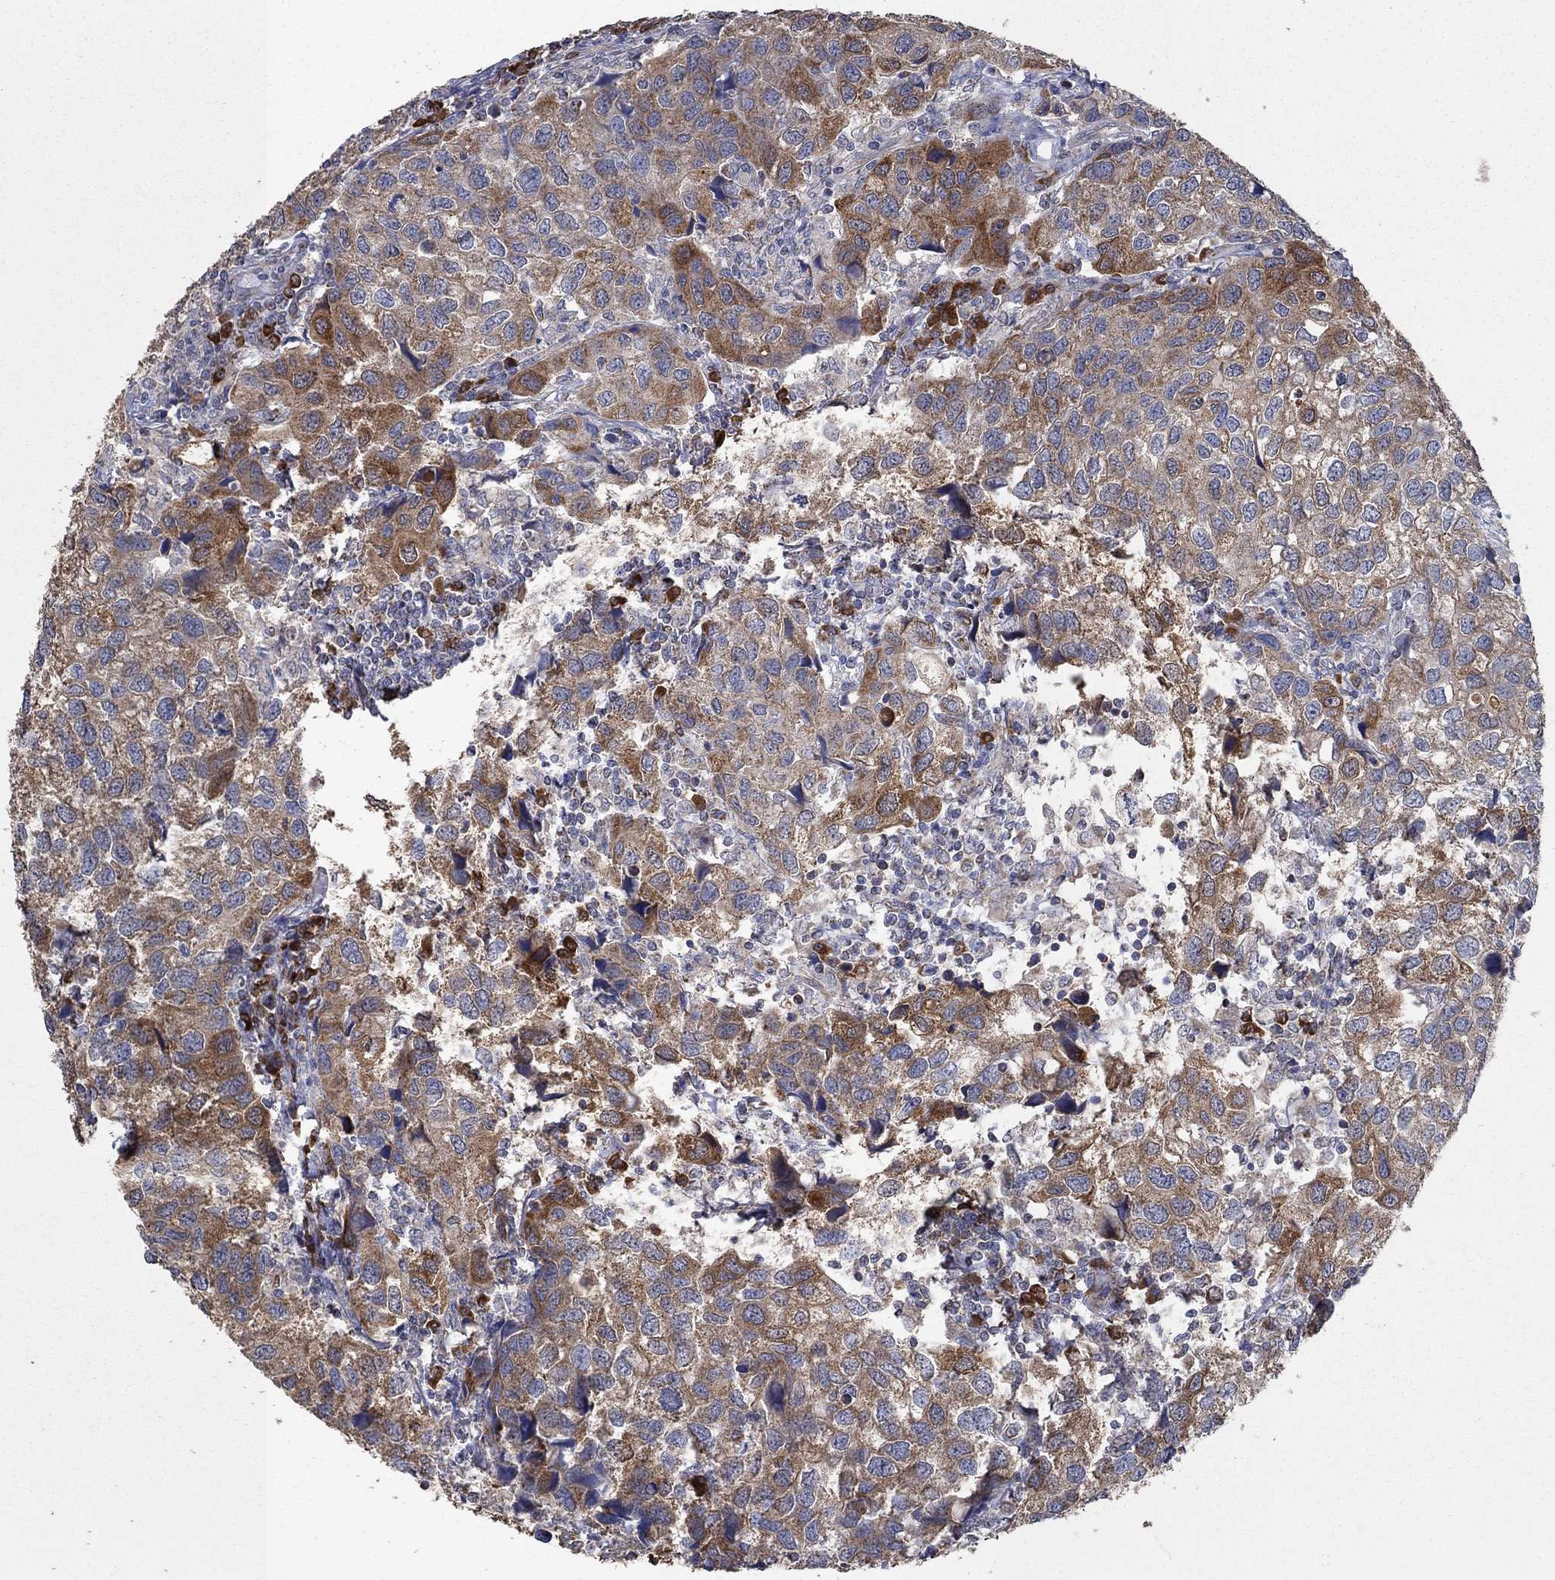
{"staining": {"intensity": "moderate", "quantity": ">75%", "location": "cytoplasmic/membranous"}, "tissue": "urothelial cancer", "cell_type": "Tumor cells", "image_type": "cancer", "snomed": [{"axis": "morphology", "description": "Urothelial carcinoma, High grade"}, {"axis": "topography", "description": "Urinary bladder"}], "caption": "A brown stain labels moderate cytoplasmic/membranous expression of a protein in human high-grade urothelial carcinoma tumor cells. Using DAB (3,3'-diaminobenzidine) (brown) and hematoxylin (blue) stains, captured at high magnification using brightfield microscopy.", "gene": "HID1", "patient": {"sex": "male", "age": 79}}